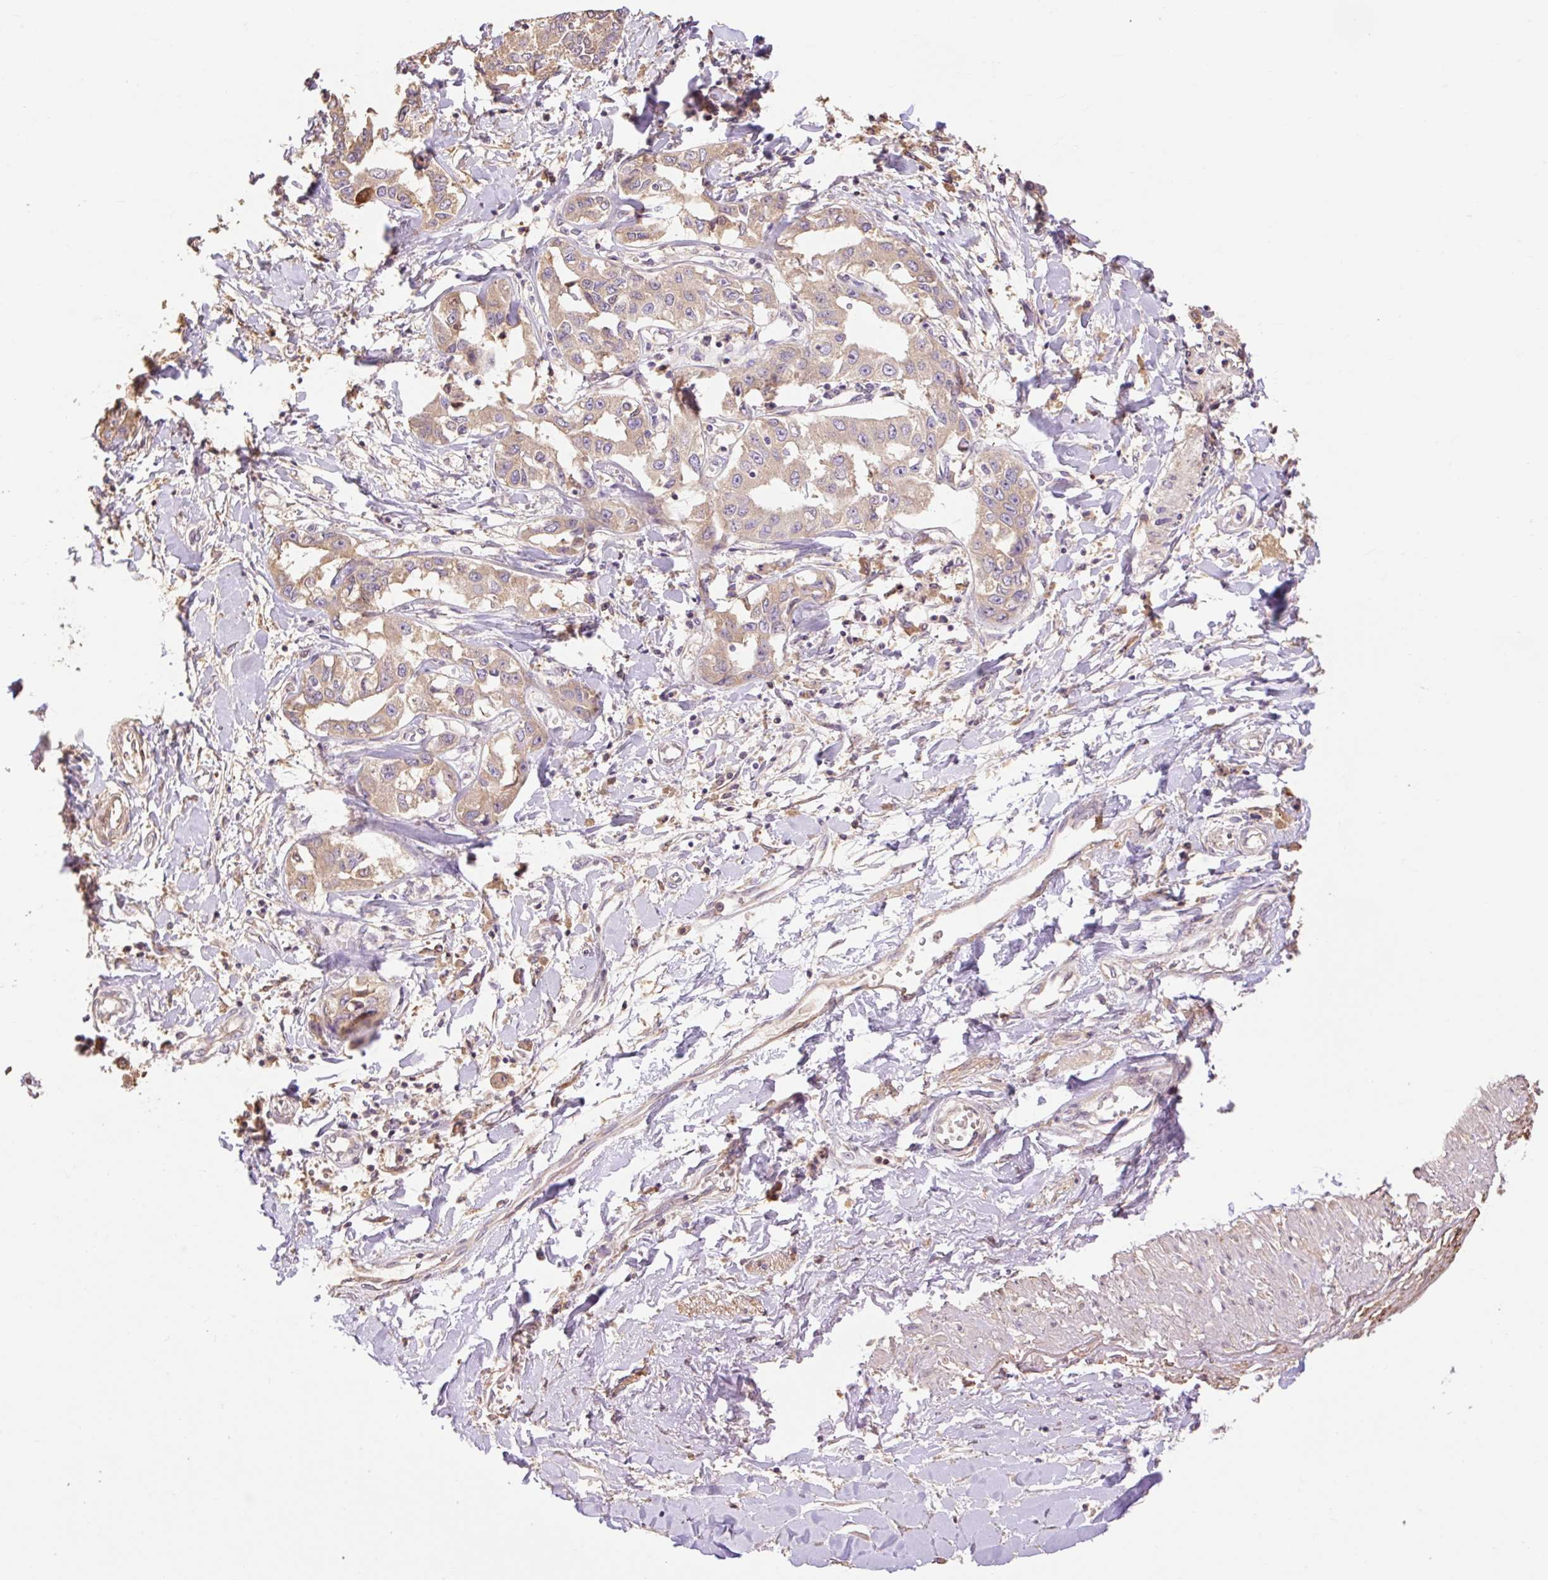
{"staining": {"intensity": "moderate", "quantity": ">75%", "location": "cytoplasmic/membranous"}, "tissue": "liver cancer", "cell_type": "Tumor cells", "image_type": "cancer", "snomed": [{"axis": "morphology", "description": "Cholangiocarcinoma"}, {"axis": "topography", "description": "Liver"}], "caption": "An image showing moderate cytoplasmic/membranous staining in approximately >75% of tumor cells in cholangiocarcinoma (liver), as visualized by brown immunohistochemical staining.", "gene": "DESI1", "patient": {"sex": "male", "age": 59}}